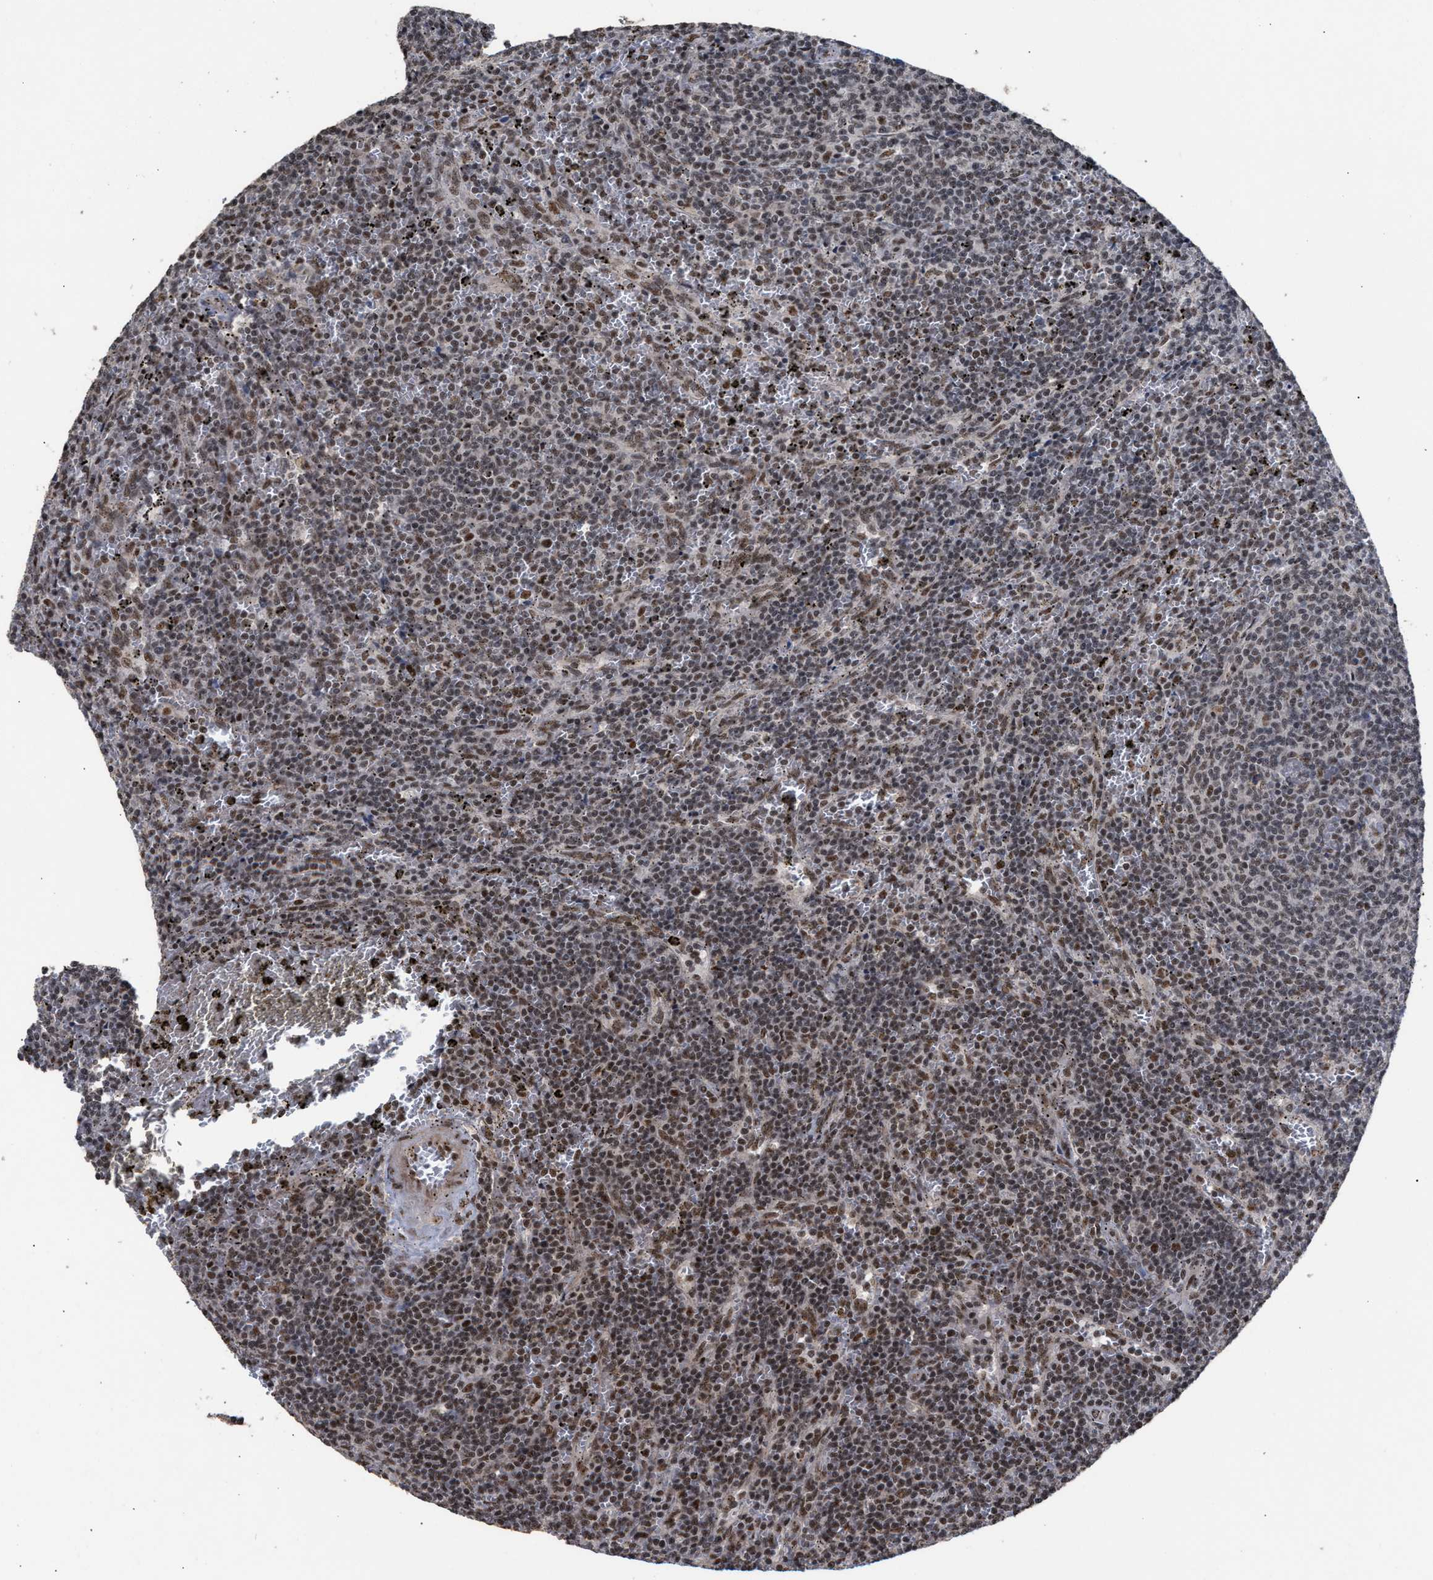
{"staining": {"intensity": "moderate", "quantity": ">75%", "location": "nuclear"}, "tissue": "lymphoma", "cell_type": "Tumor cells", "image_type": "cancer", "snomed": [{"axis": "morphology", "description": "Malignant lymphoma, non-Hodgkin's type, Low grade"}, {"axis": "topography", "description": "Spleen"}], "caption": "This is an image of immunohistochemistry staining of low-grade malignant lymphoma, non-Hodgkin's type, which shows moderate expression in the nuclear of tumor cells.", "gene": "EIF4A3", "patient": {"sex": "female", "age": 50}}